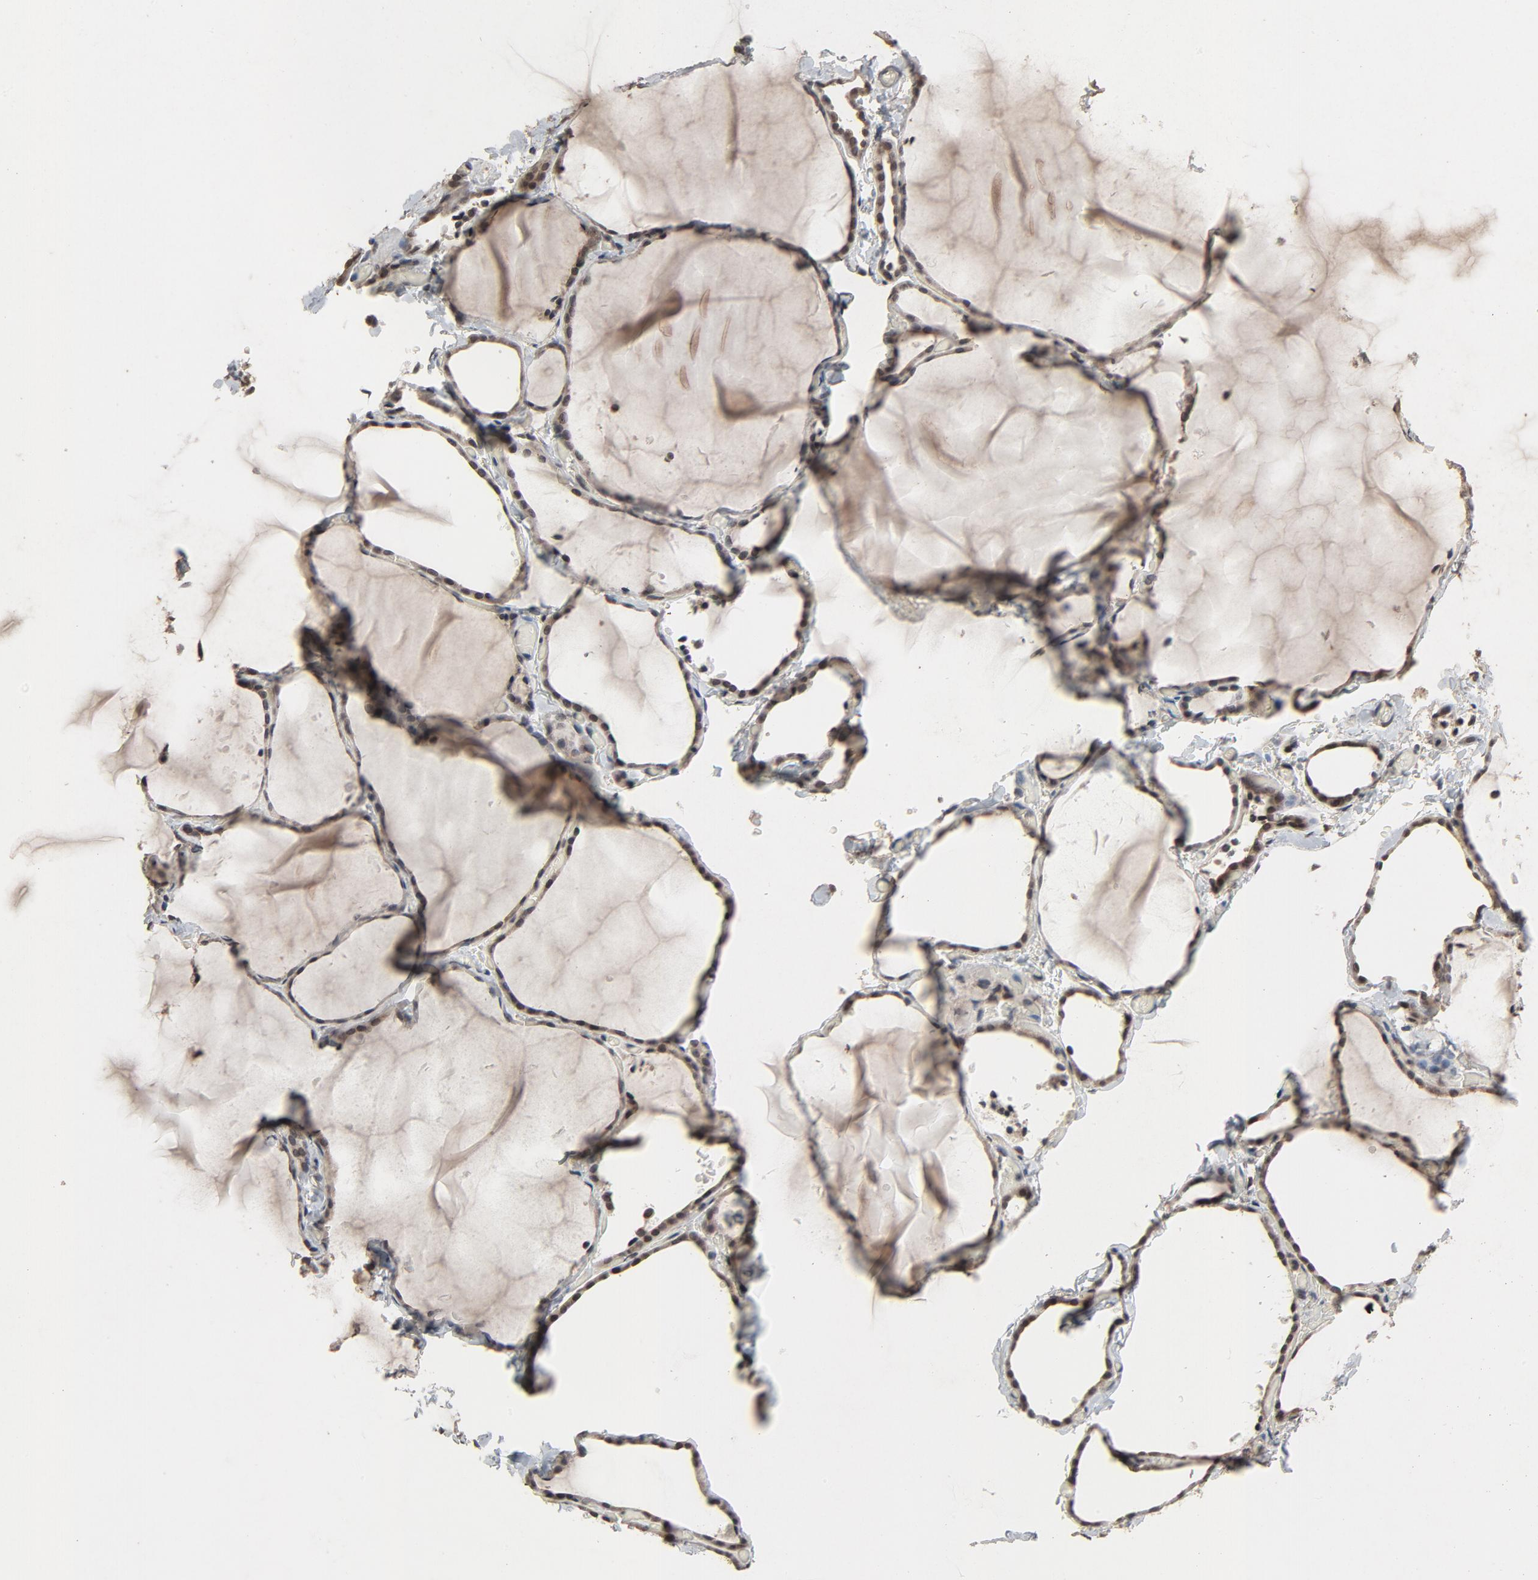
{"staining": {"intensity": "moderate", "quantity": ">75%", "location": "cytoplasmic/membranous,nuclear"}, "tissue": "thyroid gland", "cell_type": "Glandular cells", "image_type": "normal", "snomed": [{"axis": "morphology", "description": "Normal tissue, NOS"}, {"axis": "topography", "description": "Thyroid gland"}], "caption": "DAB immunohistochemical staining of normal thyroid gland displays moderate cytoplasmic/membranous,nuclear protein expression in approximately >75% of glandular cells. (IHC, brightfield microscopy, high magnification).", "gene": "POM121", "patient": {"sex": "female", "age": 22}}